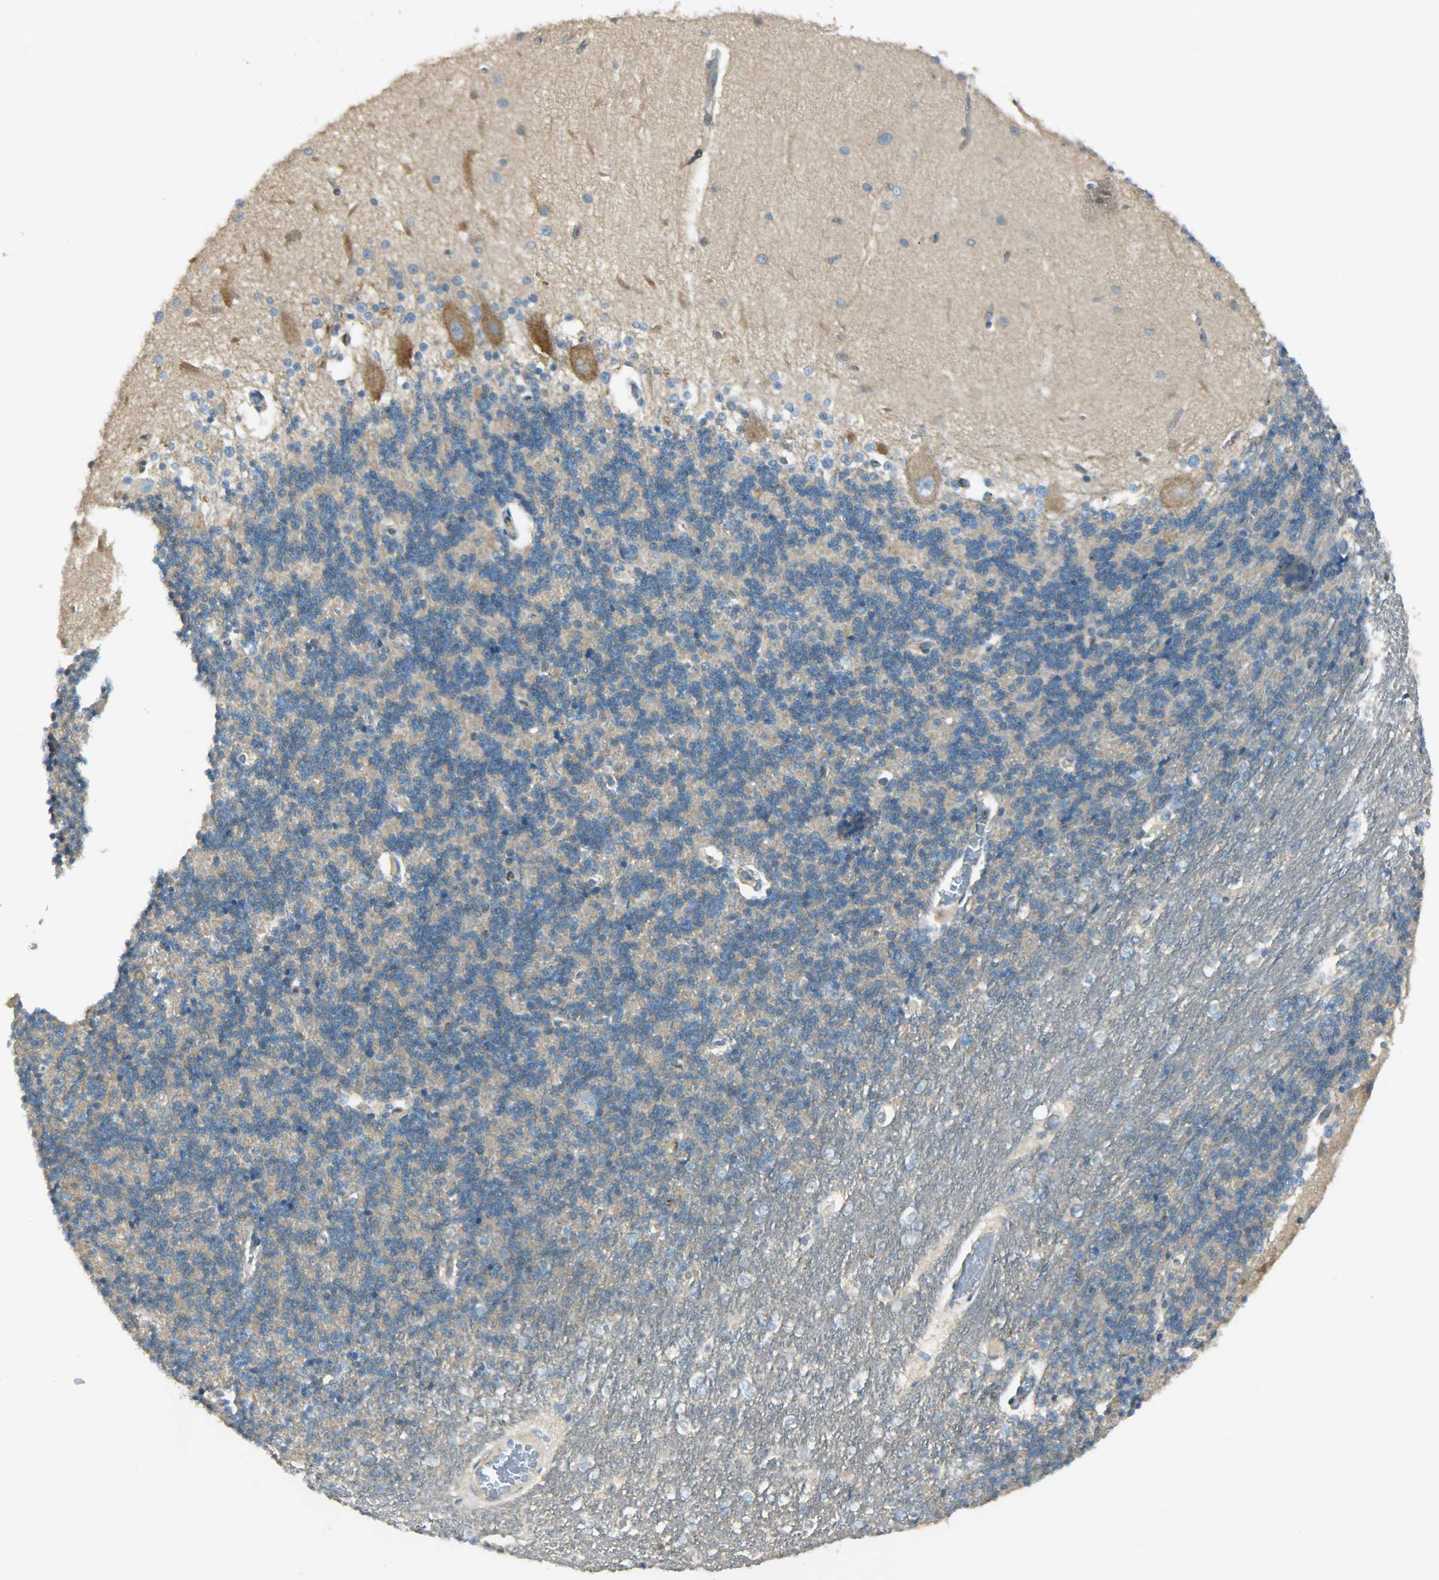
{"staining": {"intensity": "moderate", "quantity": ">75%", "location": "cytoplasmic/membranous"}, "tissue": "cerebellum", "cell_type": "Cells in granular layer", "image_type": "normal", "snomed": [{"axis": "morphology", "description": "Normal tissue, NOS"}, {"axis": "topography", "description": "Cerebellum"}], "caption": "Cells in granular layer display medium levels of moderate cytoplasmic/membranous positivity in approximately >75% of cells in benign cerebellum. (Brightfield microscopy of DAB IHC at high magnification).", "gene": "TSC22D2", "patient": {"sex": "female", "age": 54}}